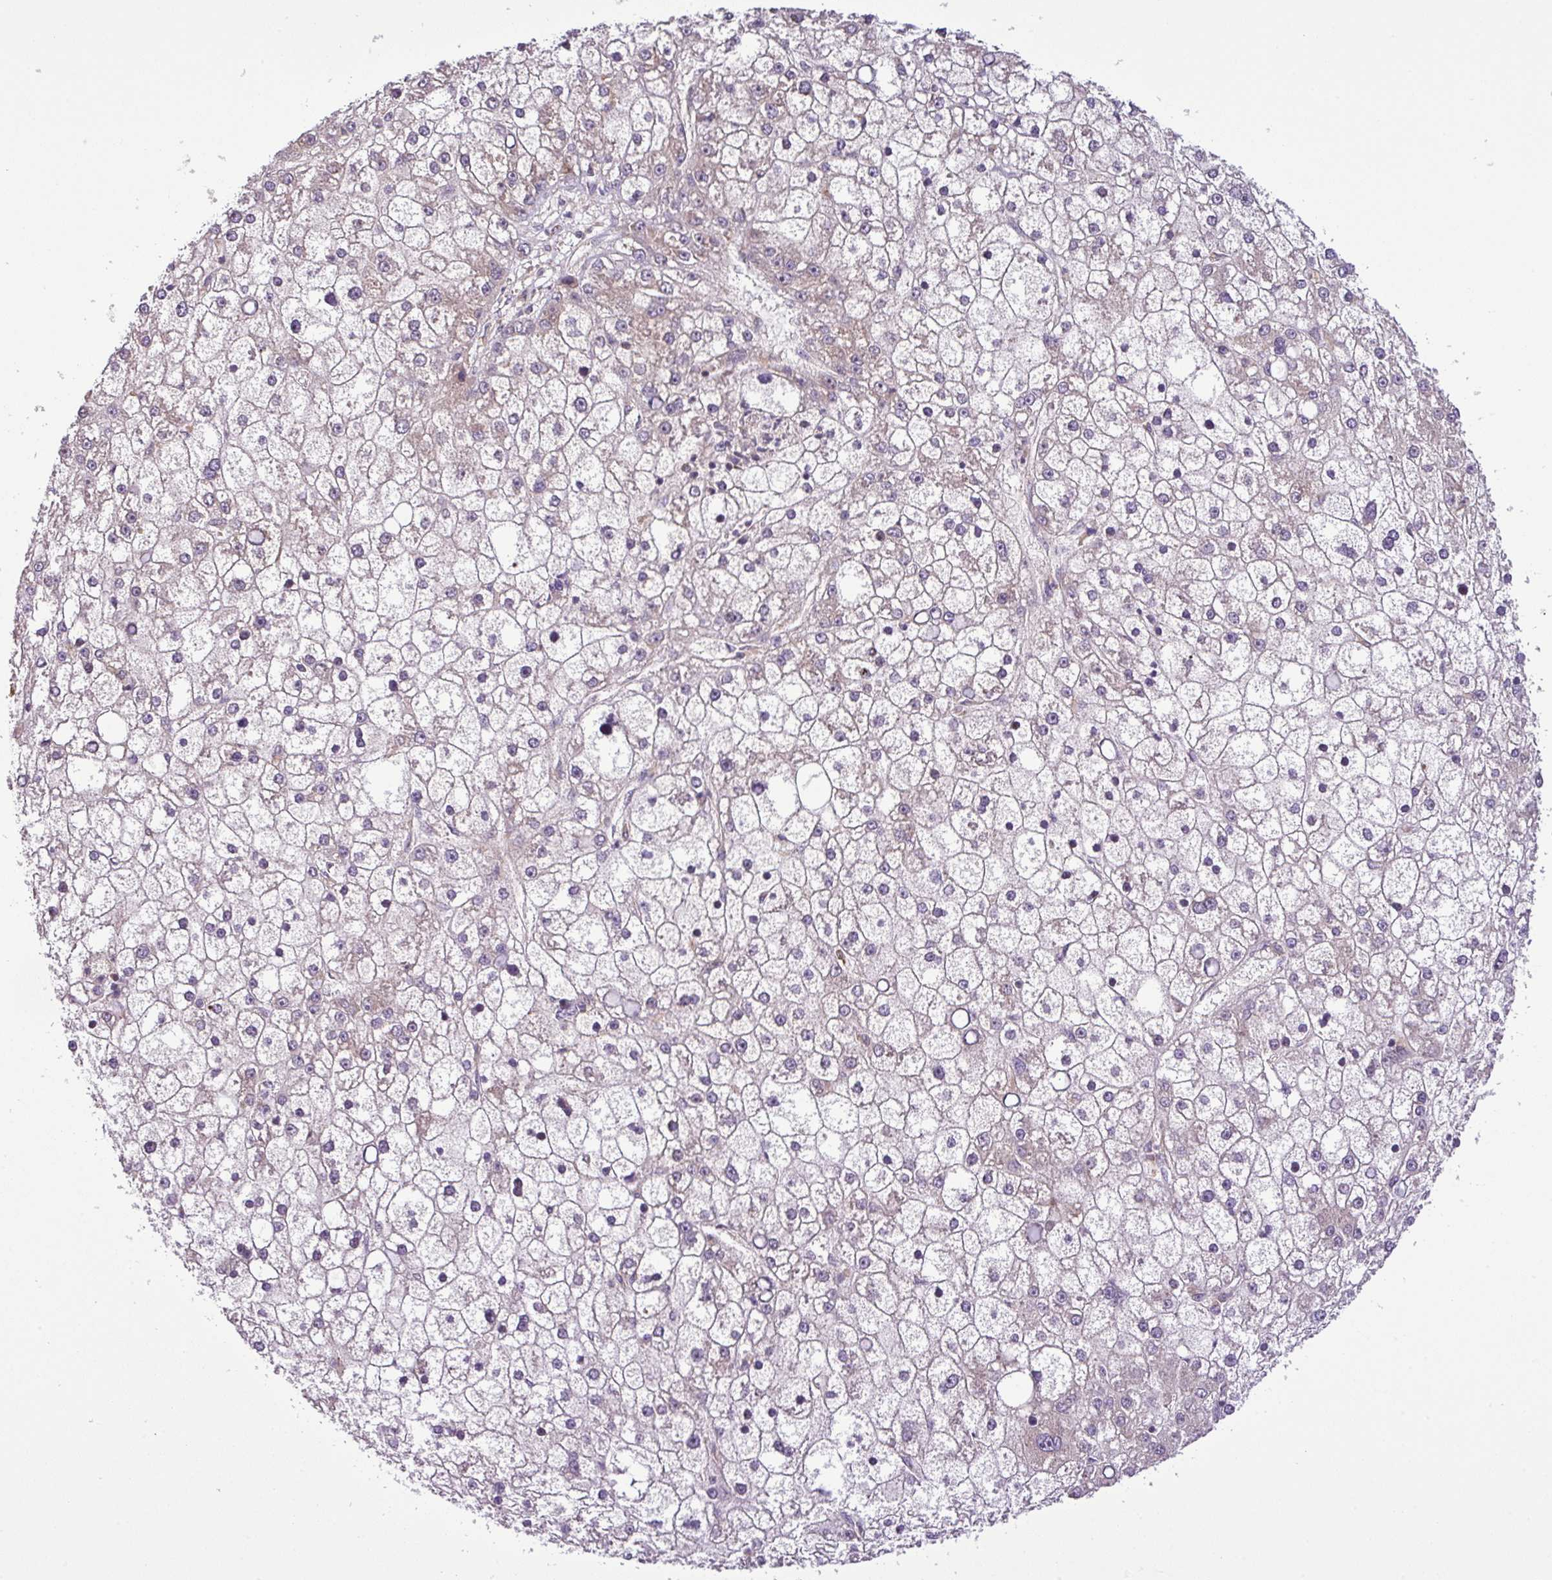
{"staining": {"intensity": "negative", "quantity": "none", "location": "none"}, "tissue": "liver cancer", "cell_type": "Tumor cells", "image_type": "cancer", "snomed": [{"axis": "morphology", "description": "Carcinoma, Hepatocellular, NOS"}, {"axis": "topography", "description": "Liver"}], "caption": "This is an immunohistochemistry (IHC) histopathology image of human liver cancer. There is no staining in tumor cells.", "gene": "DLGAP4", "patient": {"sex": "male", "age": 67}}